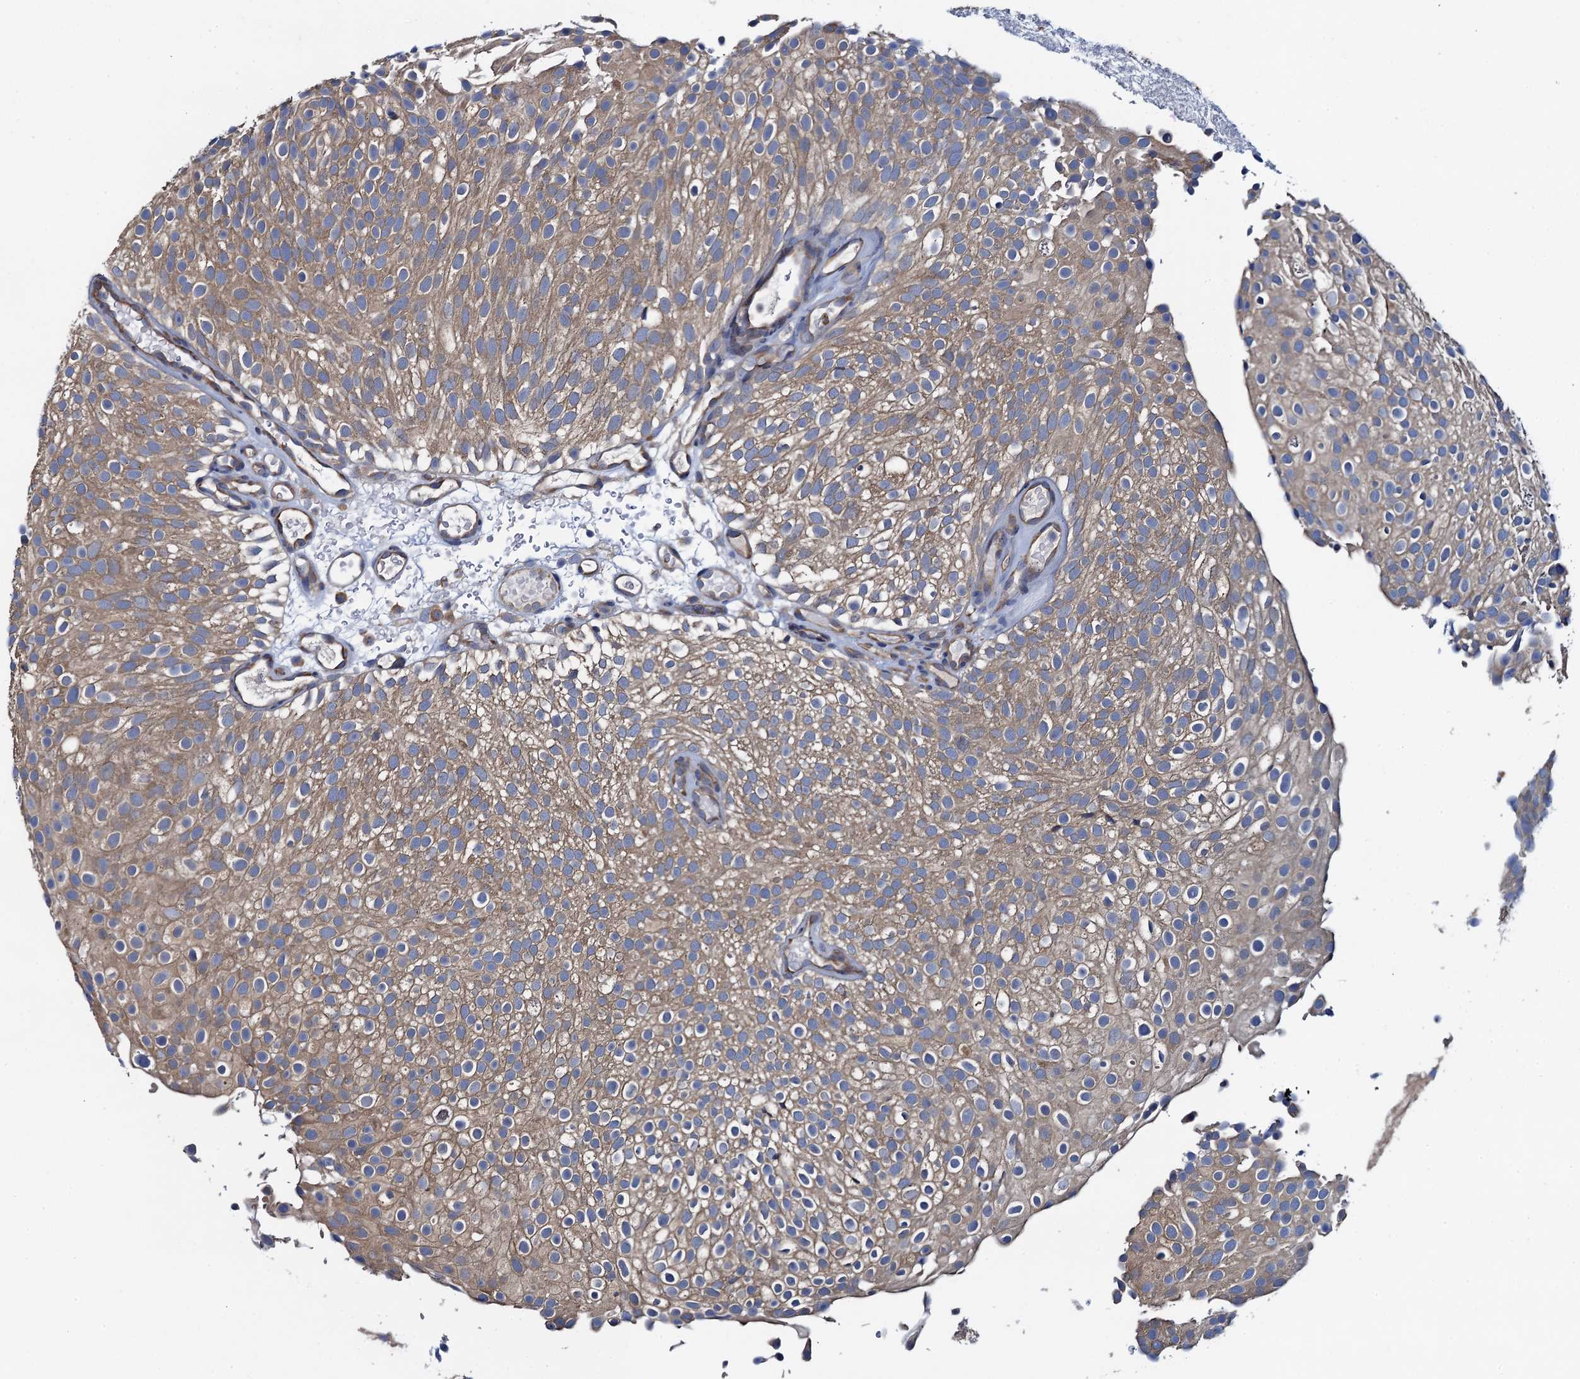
{"staining": {"intensity": "moderate", "quantity": ">75%", "location": "cytoplasmic/membranous"}, "tissue": "urothelial cancer", "cell_type": "Tumor cells", "image_type": "cancer", "snomed": [{"axis": "morphology", "description": "Urothelial carcinoma, Low grade"}, {"axis": "topography", "description": "Urinary bladder"}], "caption": "Immunohistochemistry (DAB) staining of human urothelial carcinoma (low-grade) displays moderate cytoplasmic/membranous protein staining in about >75% of tumor cells.", "gene": "ADCY9", "patient": {"sex": "male", "age": 78}}